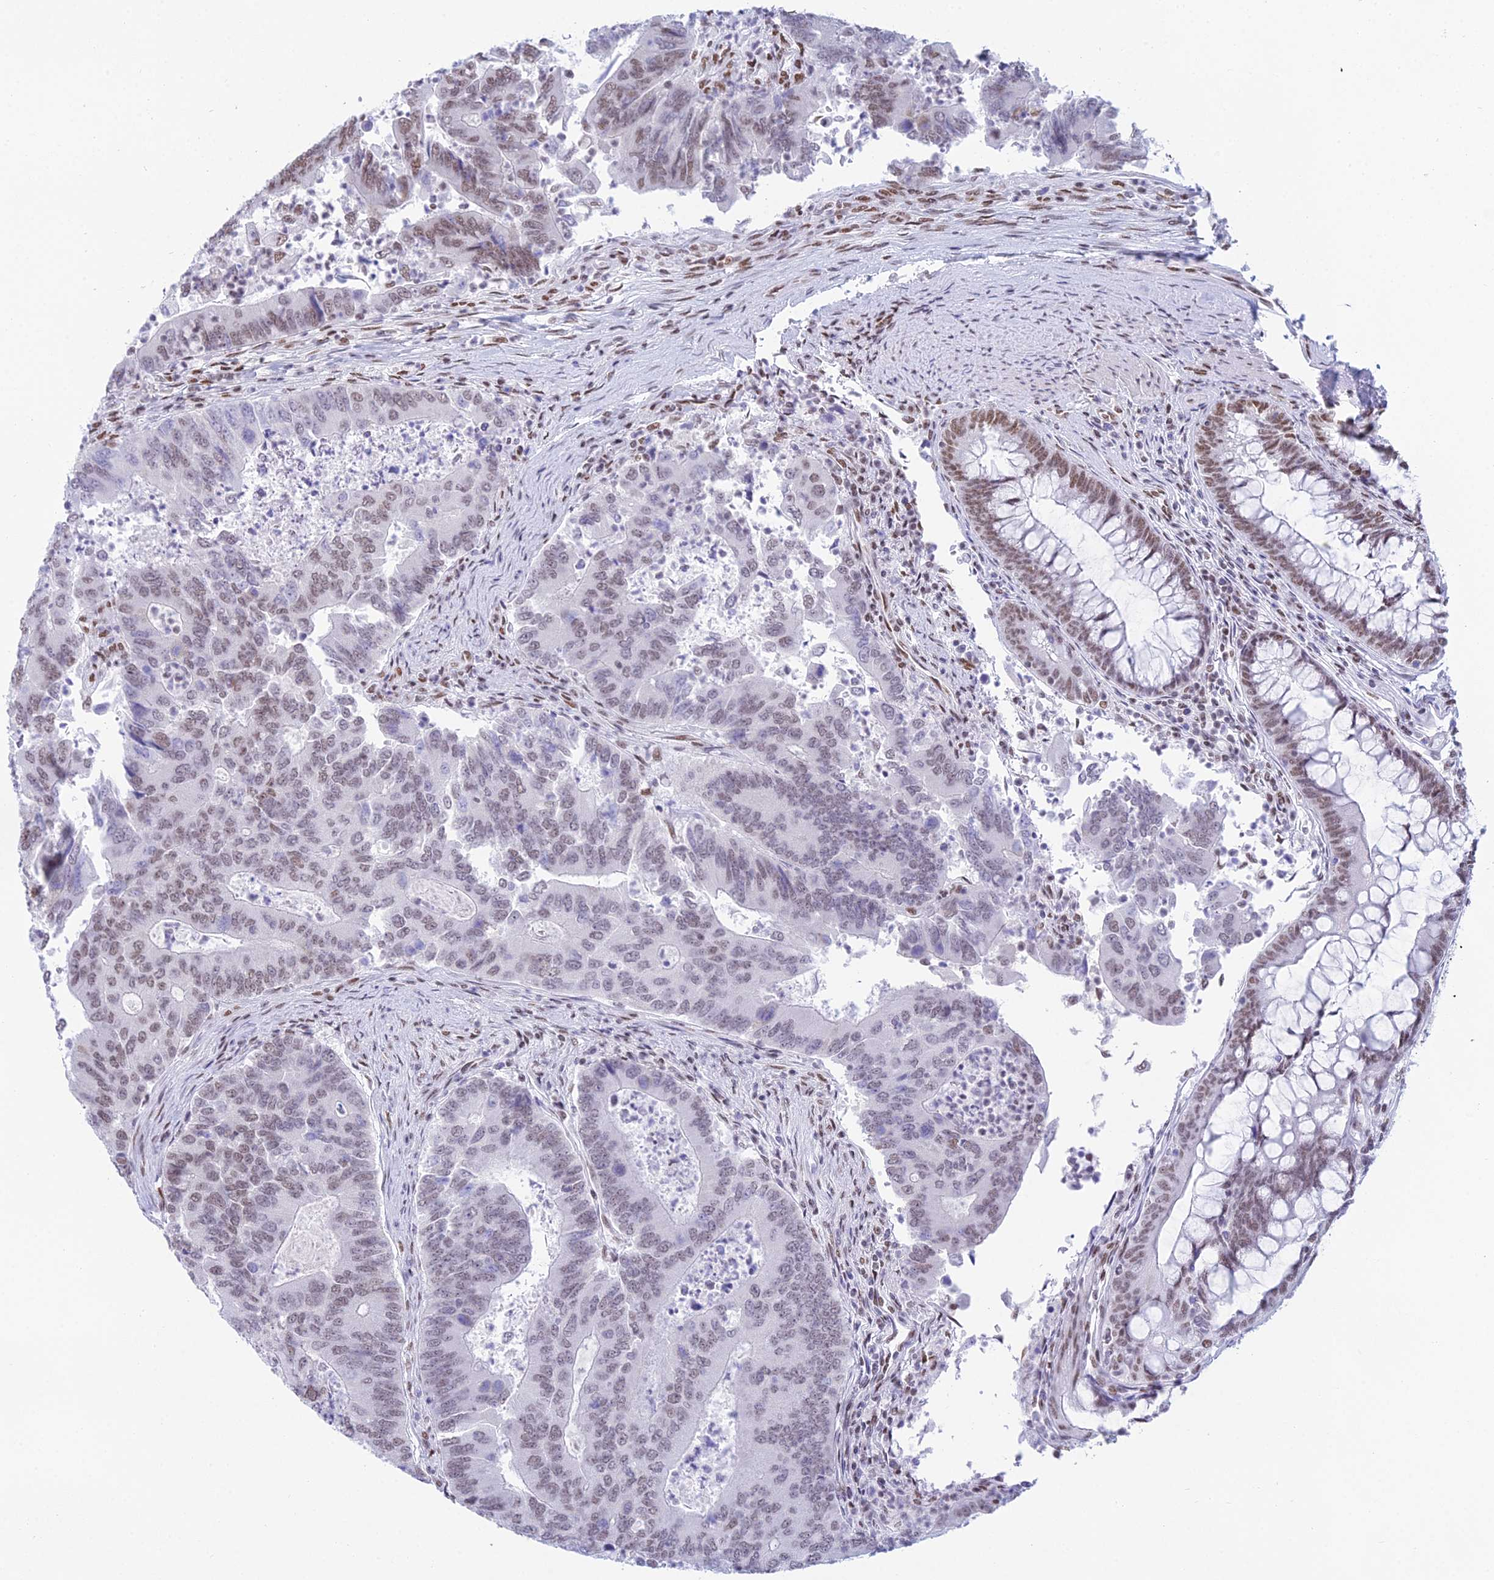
{"staining": {"intensity": "moderate", "quantity": "25%-75%", "location": "nuclear"}, "tissue": "colorectal cancer", "cell_type": "Tumor cells", "image_type": "cancer", "snomed": [{"axis": "morphology", "description": "Adenocarcinoma, NOS"}, {"axis": "topography", "description": "Colon"}], "caption": "High-power microscopy captured an immunohistochemistry (IHC) image of colorectal adenocarcinoma, revealing moderate nuclear expression in about 25%-75% of tumor cells. (DAB = brown stain, brightfield microscopy at high magnification).", "gene": "CDC26", "patient": {"sex": "female", "age": 67}}